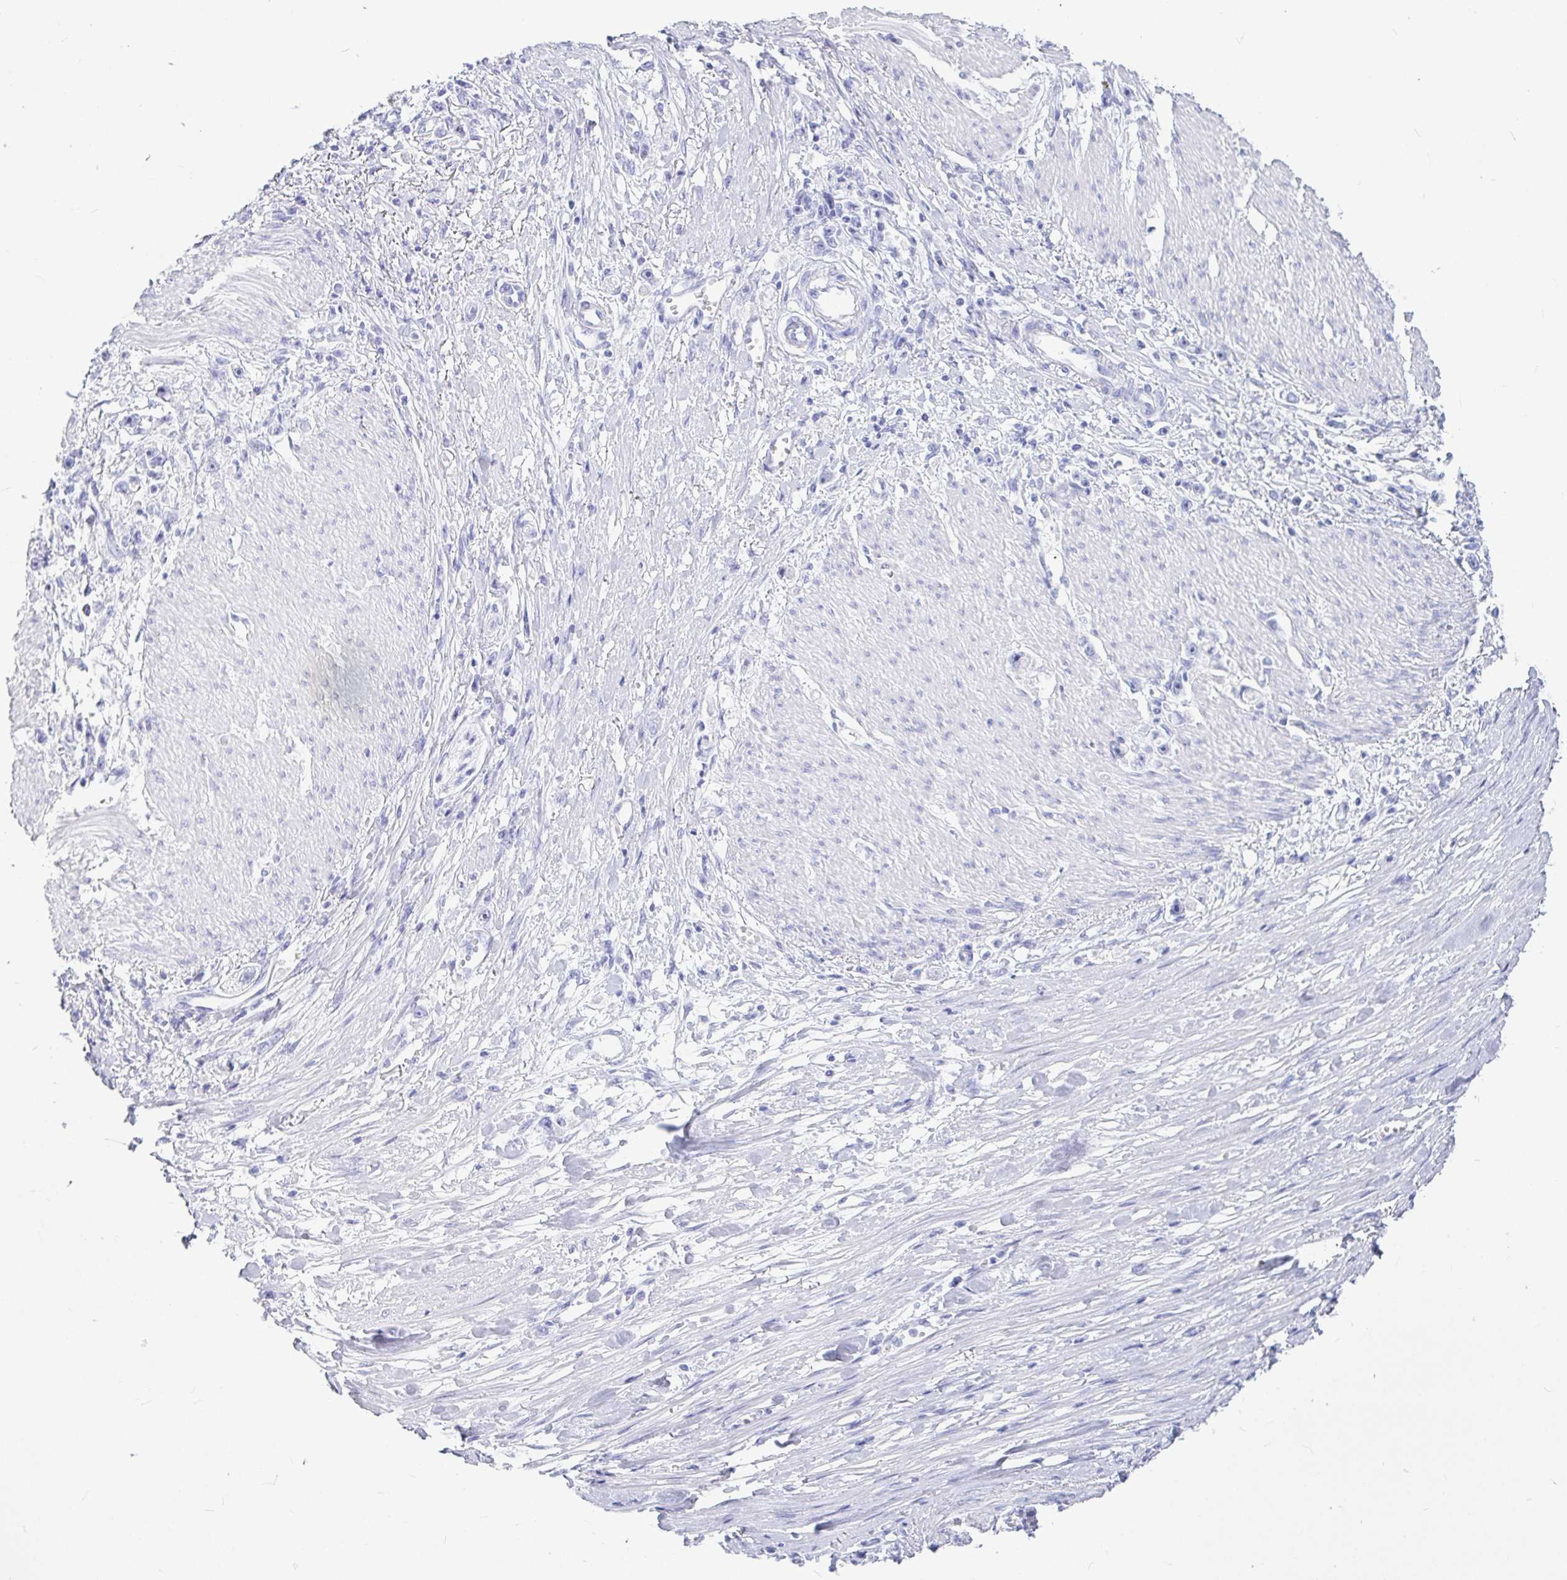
{"staining": {"intensity": "negative", "quantity": "none", "location": "none"}, "tissue": "stomach cancer", "cell_type": "Tumor cells", "image_type": "cancer", "snomed": [{"axis": "morphology", "description": "Adenocarcinoma, NOS"}, {"axis": "topography", "description": "Stomach"}], "caption": "DAB immunohistochemical staining of adenocarcinoma (stomach) reveals no significant positivity in tumor cells.", "gene": "OR5J2", "patient": {"sex": "female", "age": 59}}